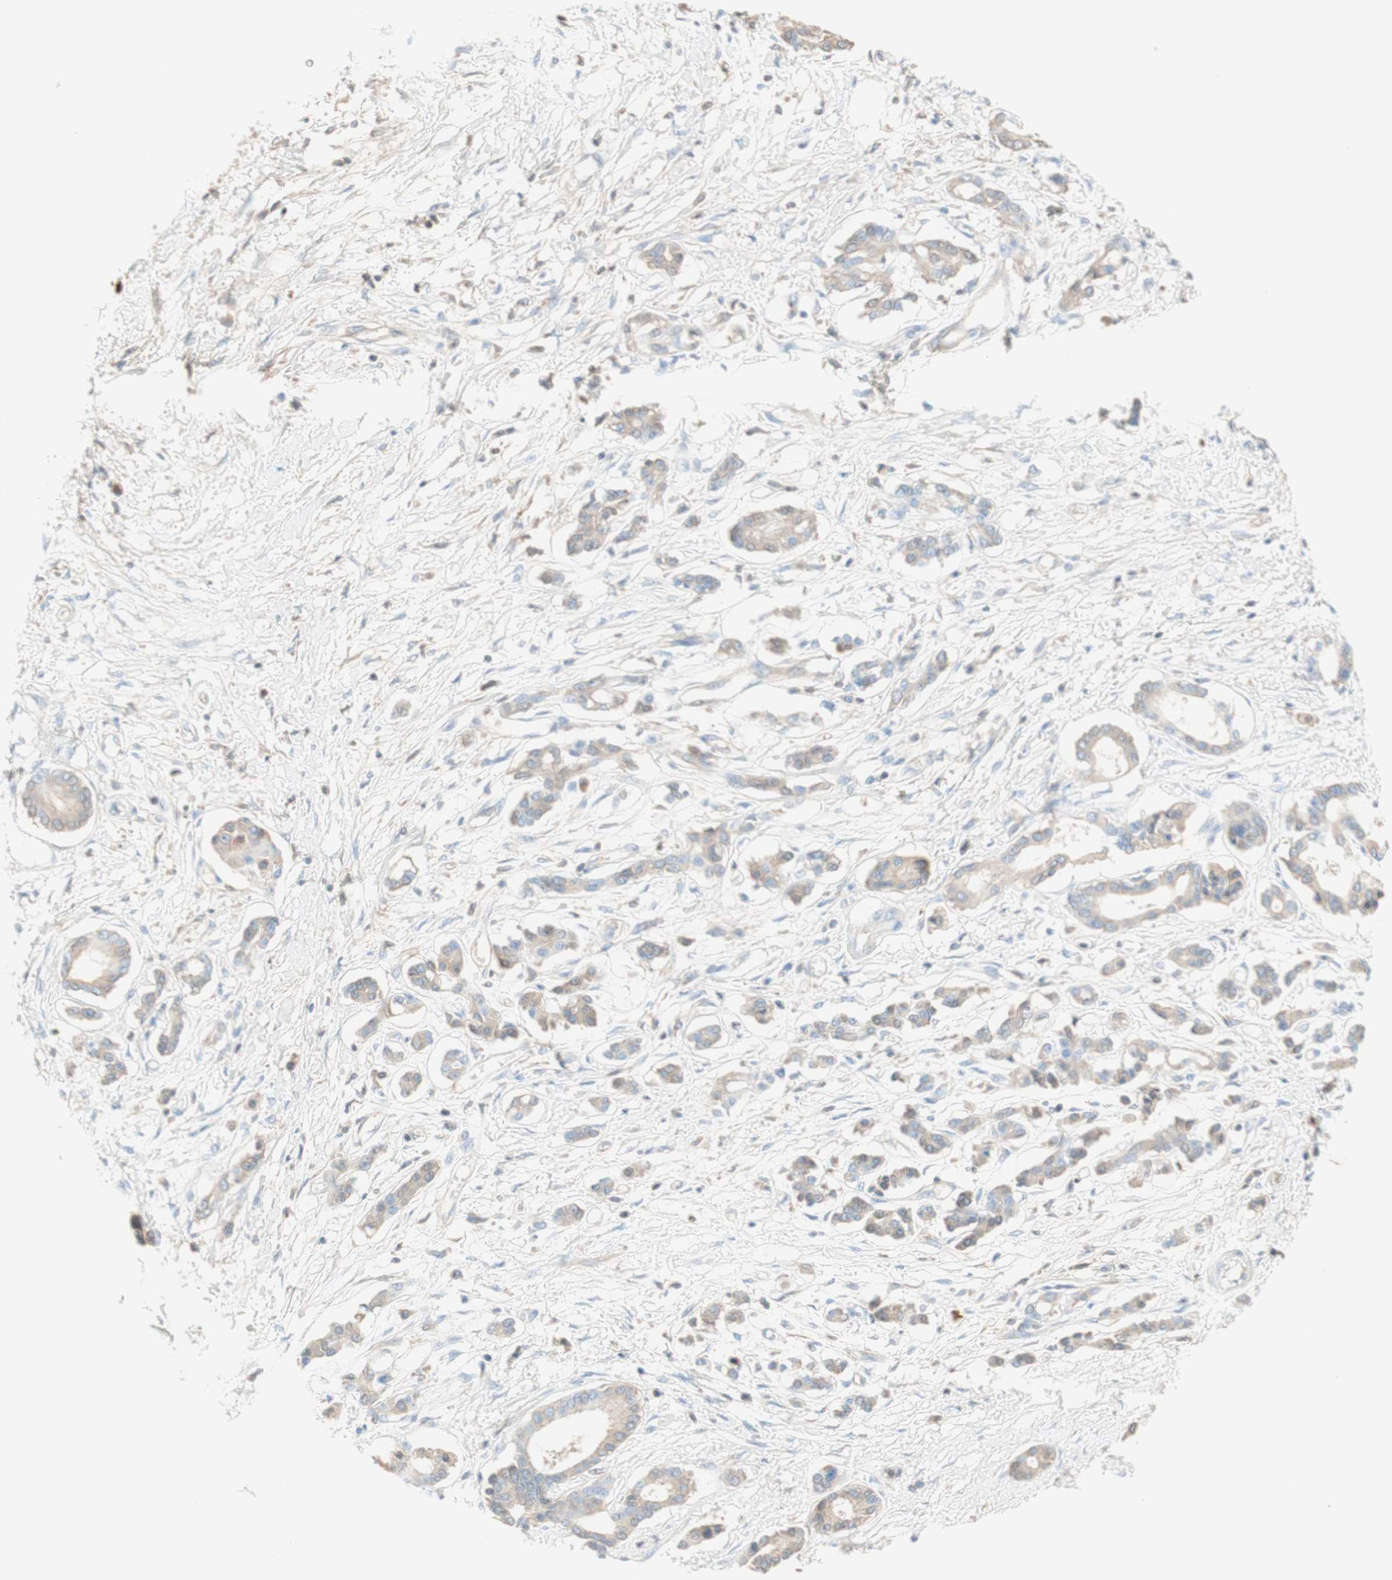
{"staining": {"intensity": "weak", "quantity": ">75%", "location": "cytoplasmic/membranous"}, "tissue": "pancreatic cancer", "cell_type": "Tumor cells", "image_type": "cancer", "snomed": [{"axis": "morphology", "description": "Adenocarcinoma, NOS"}, {"axis": "topography", "description": "Pancreas"}], "caption": "Approximately >75% of tumor cells in pancreatic cancer (adenocarcinoma) demonstrate weak cytoplasmic/membranous protein expression as visualized by brown immunohistochemical staining.", "gene": "KNG1", "patient": {"sex": "male", "age": 56}}